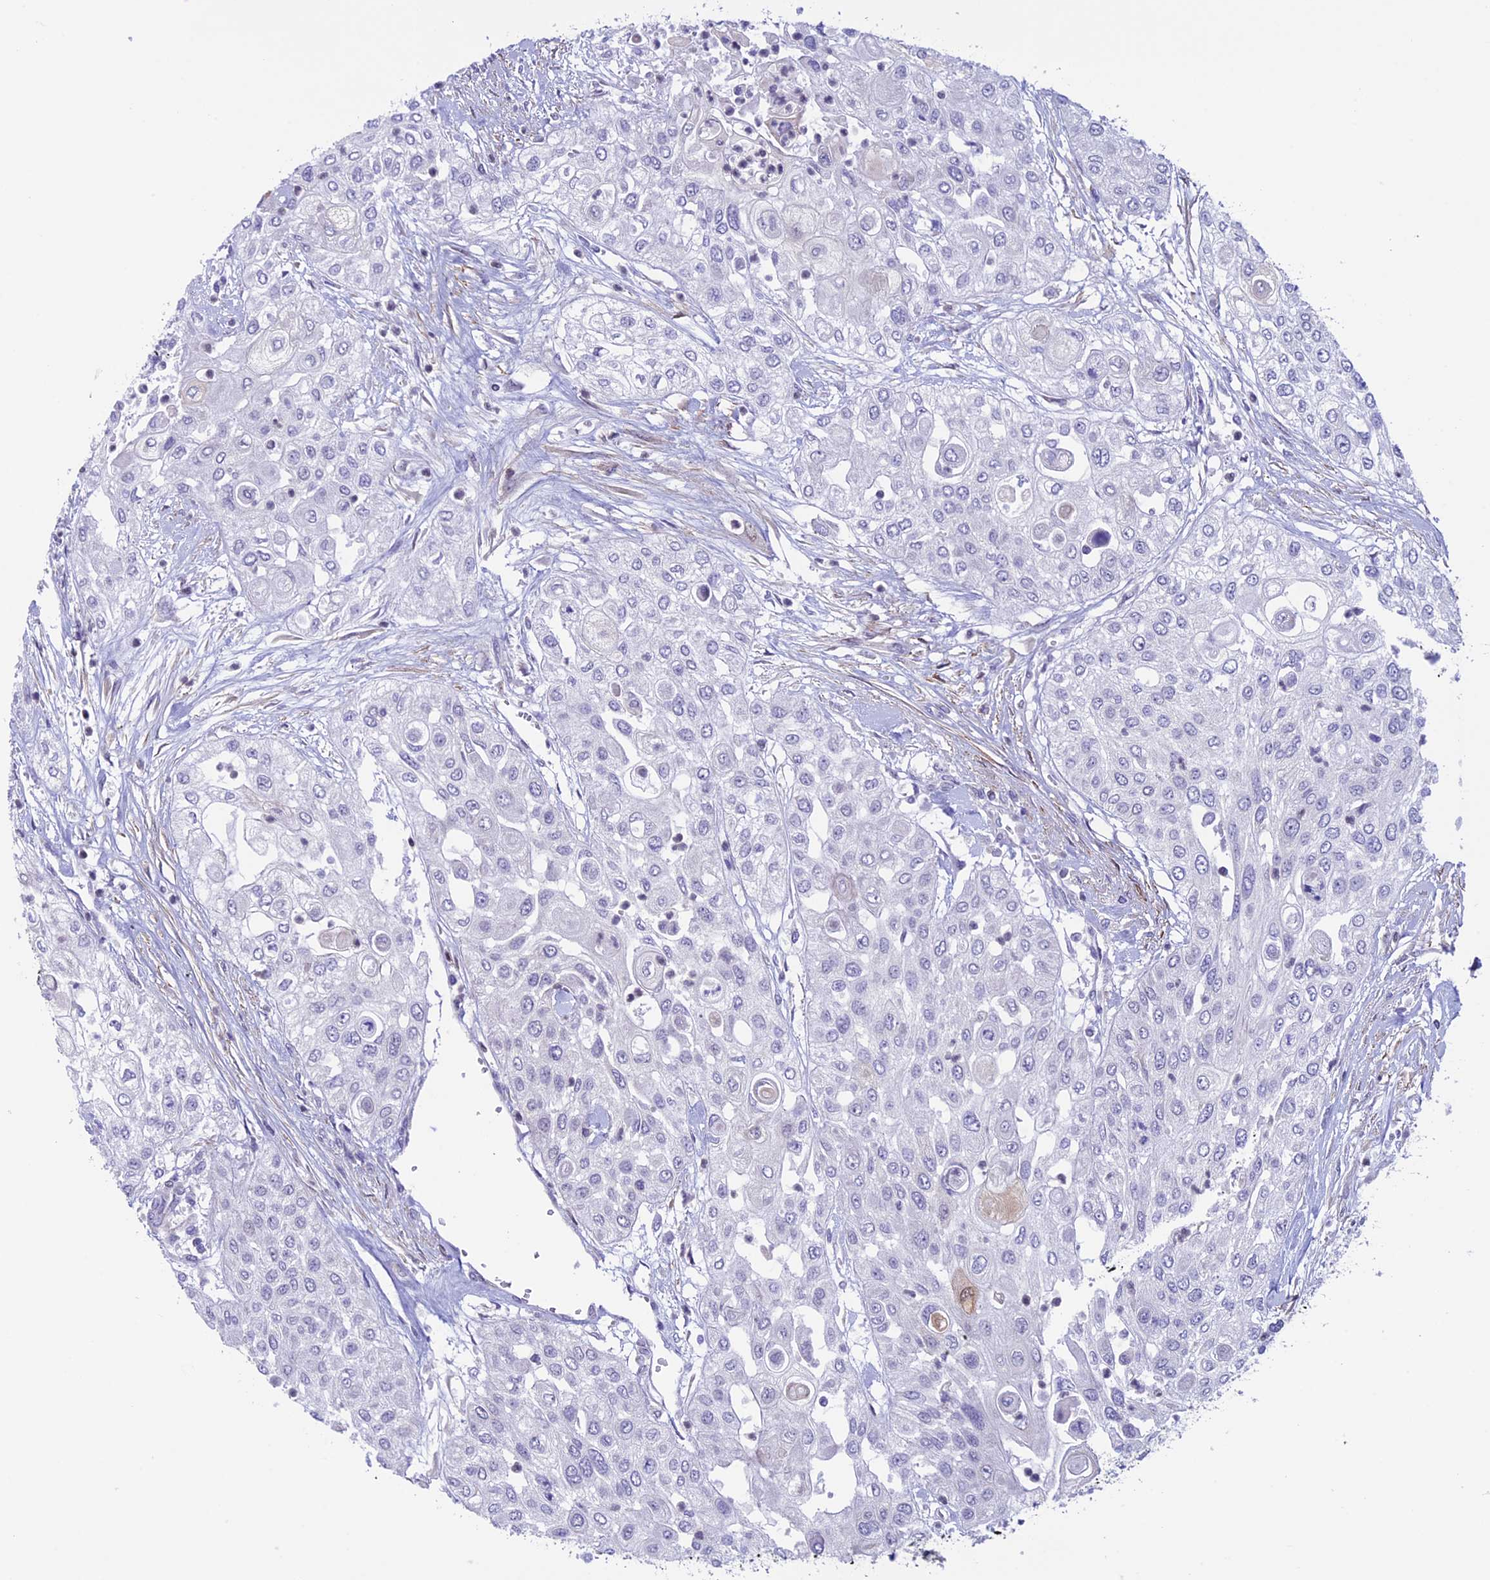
{"staining": {"intensity": "negative", "quantity": "none", "location": "none"}, "tissue": "urothelial cancer", "cell_type": "Tumor cells", "image_type": "cancer", "snomed": [{"axis": "morphology", "description": "Urothelial carcinoma, High grade"}, {"axis": "topography", "description": "Urinary bladder"}], "caption": "This is an IHC micrograph of high-grade urothelial carcinoma. There is no staining in tumor cells.", "gene": "IGSF6", "patient": {"sex": "female", "age": 79}}